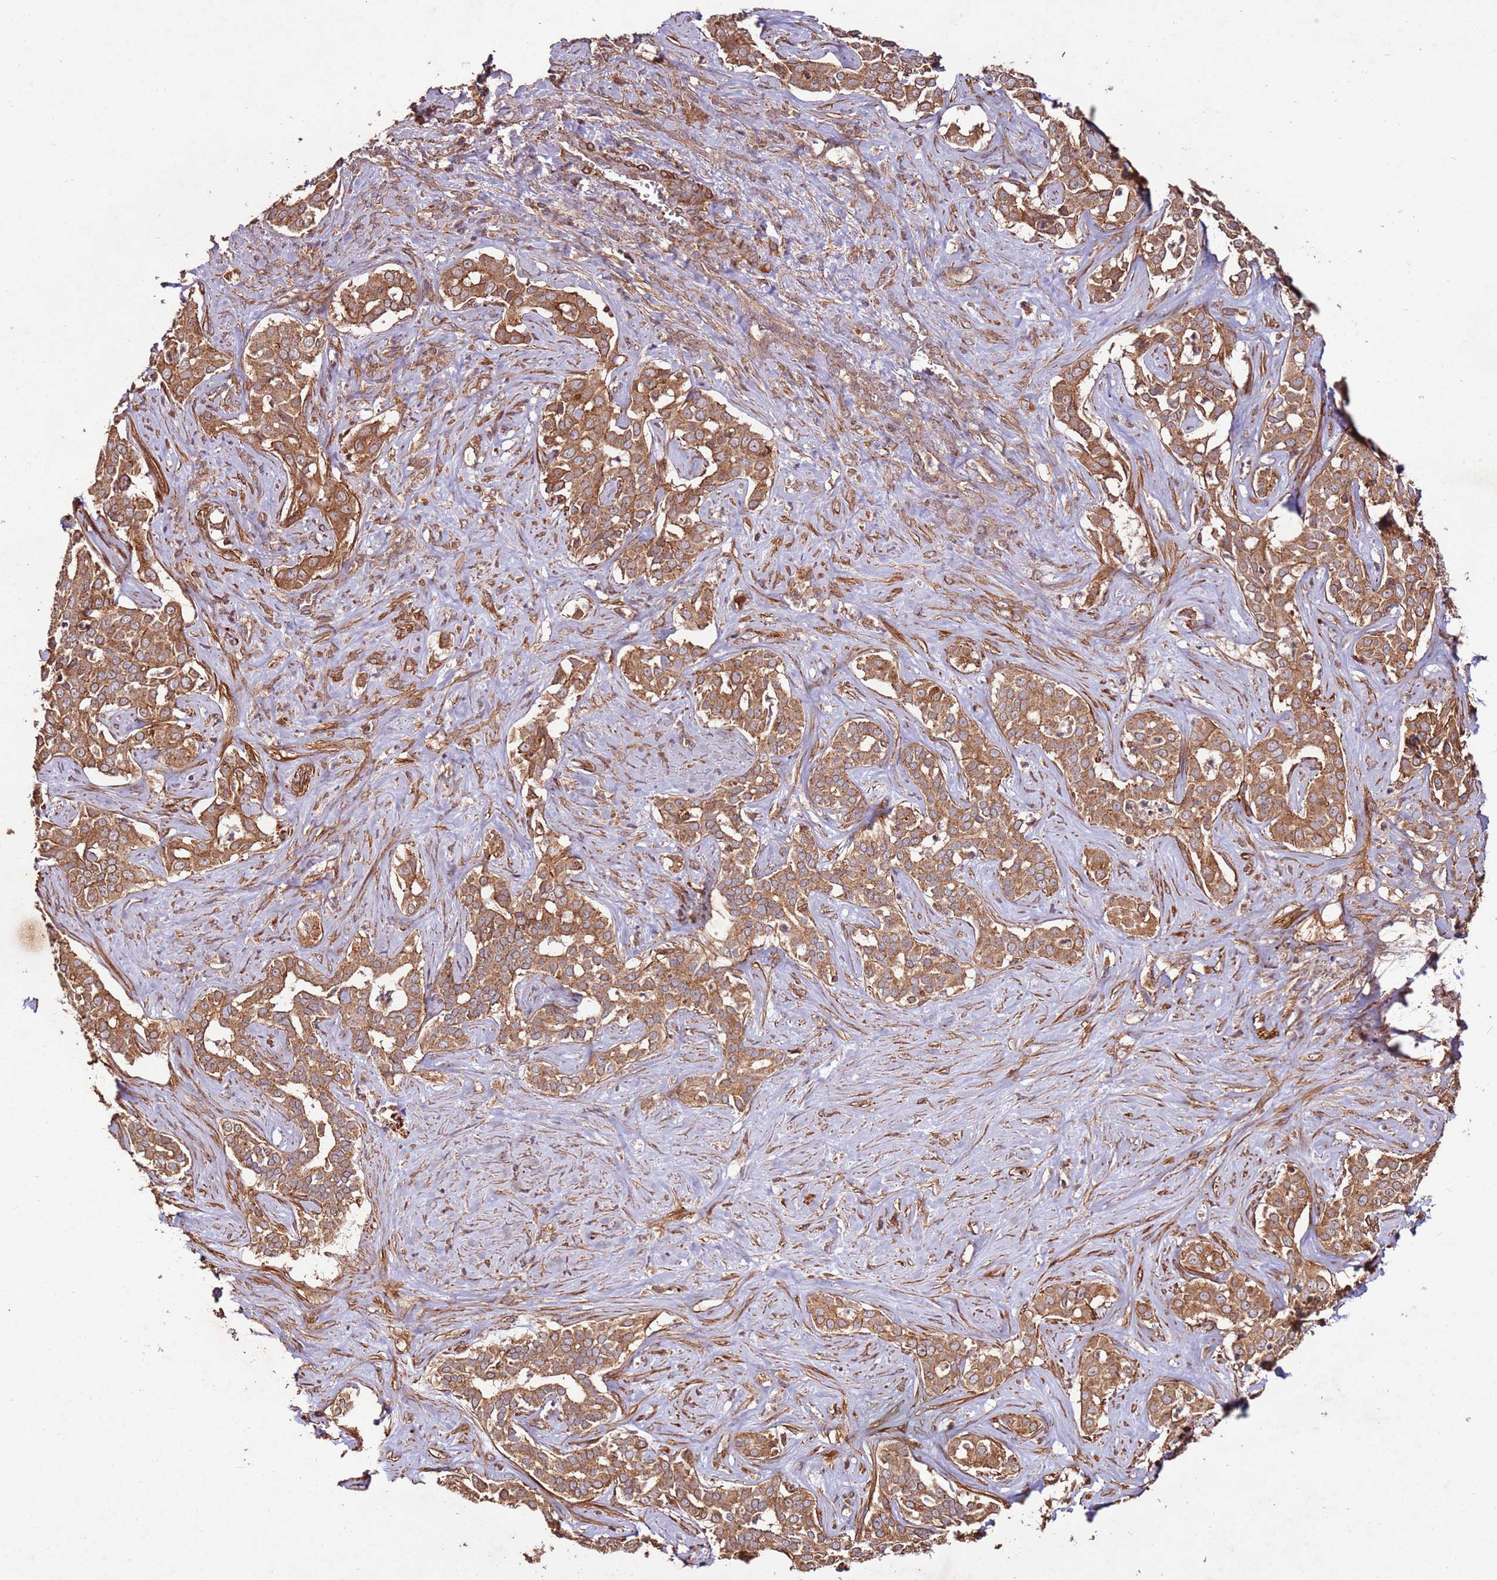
{"staining": {"intensity": "strong", "quantity": ">75%", "location": "cytoplasmic/membranous"}, "tissue": "liver cancer", "cell_type": "Tumor cells", "image_type": "cancer", "snomed": [{"axis": "morphology", "description": "Cholangiocarcinoma"}, {"axis": "topography", "description": "Liver"}], "caption": "Liver cancer stained for a protein exhibits strong cytoplasmic/membranous positivity in tumor cells. (IHC, brightfield microscopy, high magnification).", "gene": "FAM186A", "patient": {"sex": "male", "age": 67}}